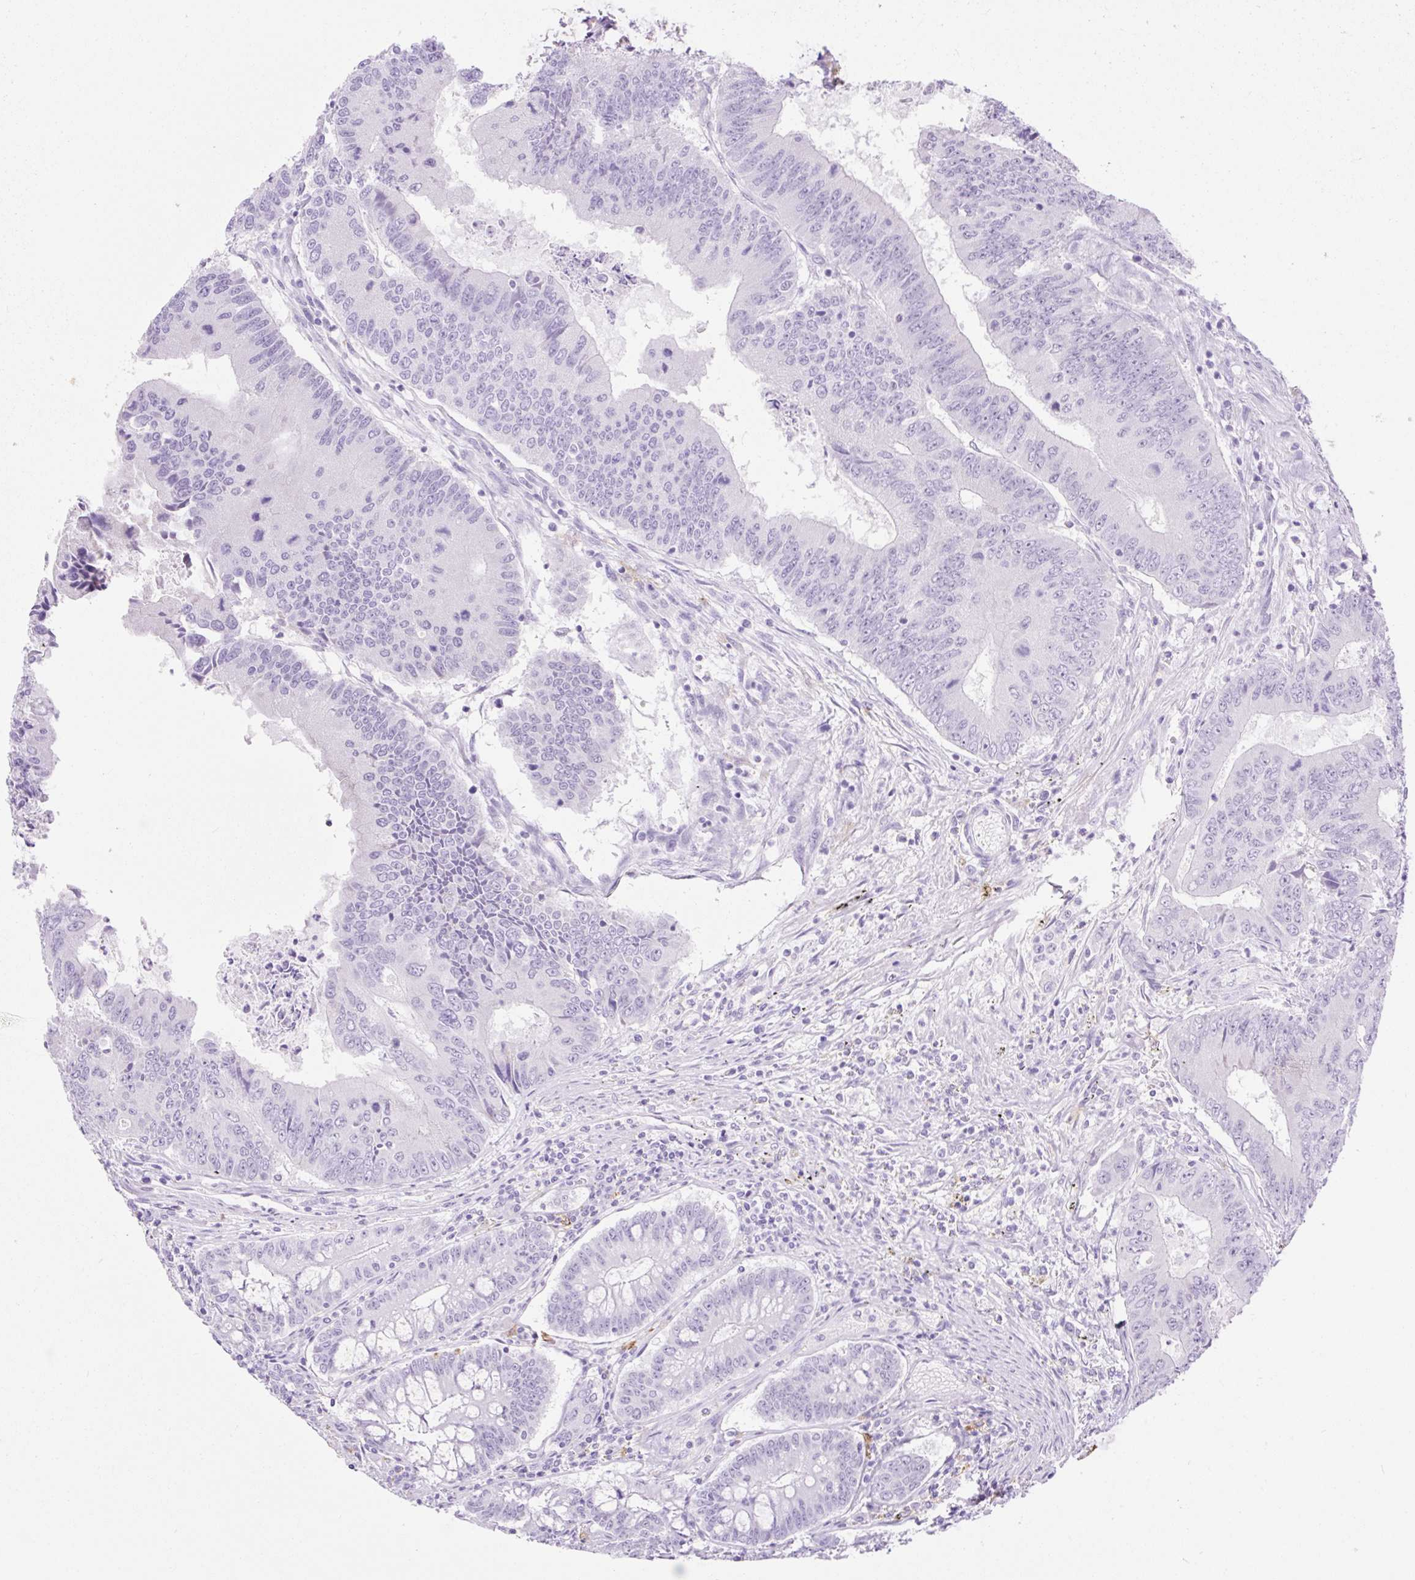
{"staining": {"intensity": "negative", "quantity": "none", "location": "none"}, "tissue": "colorectal cancer", "cell_type": "Tumor cells", "image_type": "cancer", "snomed": [{"axis": "morphology", "description": "Adenocarcinoma, NOS"}, {"axis": "topography", "description": "Colon"}], "caption": "Immunohistochemistry (IHC) image of colorectal cancer (adenocarcinoma) stained for a protein (brown), which displays no staining in tumor cells.", "gene": "SIGLEC1", "patient": {"sex": "male", "age": 53}}